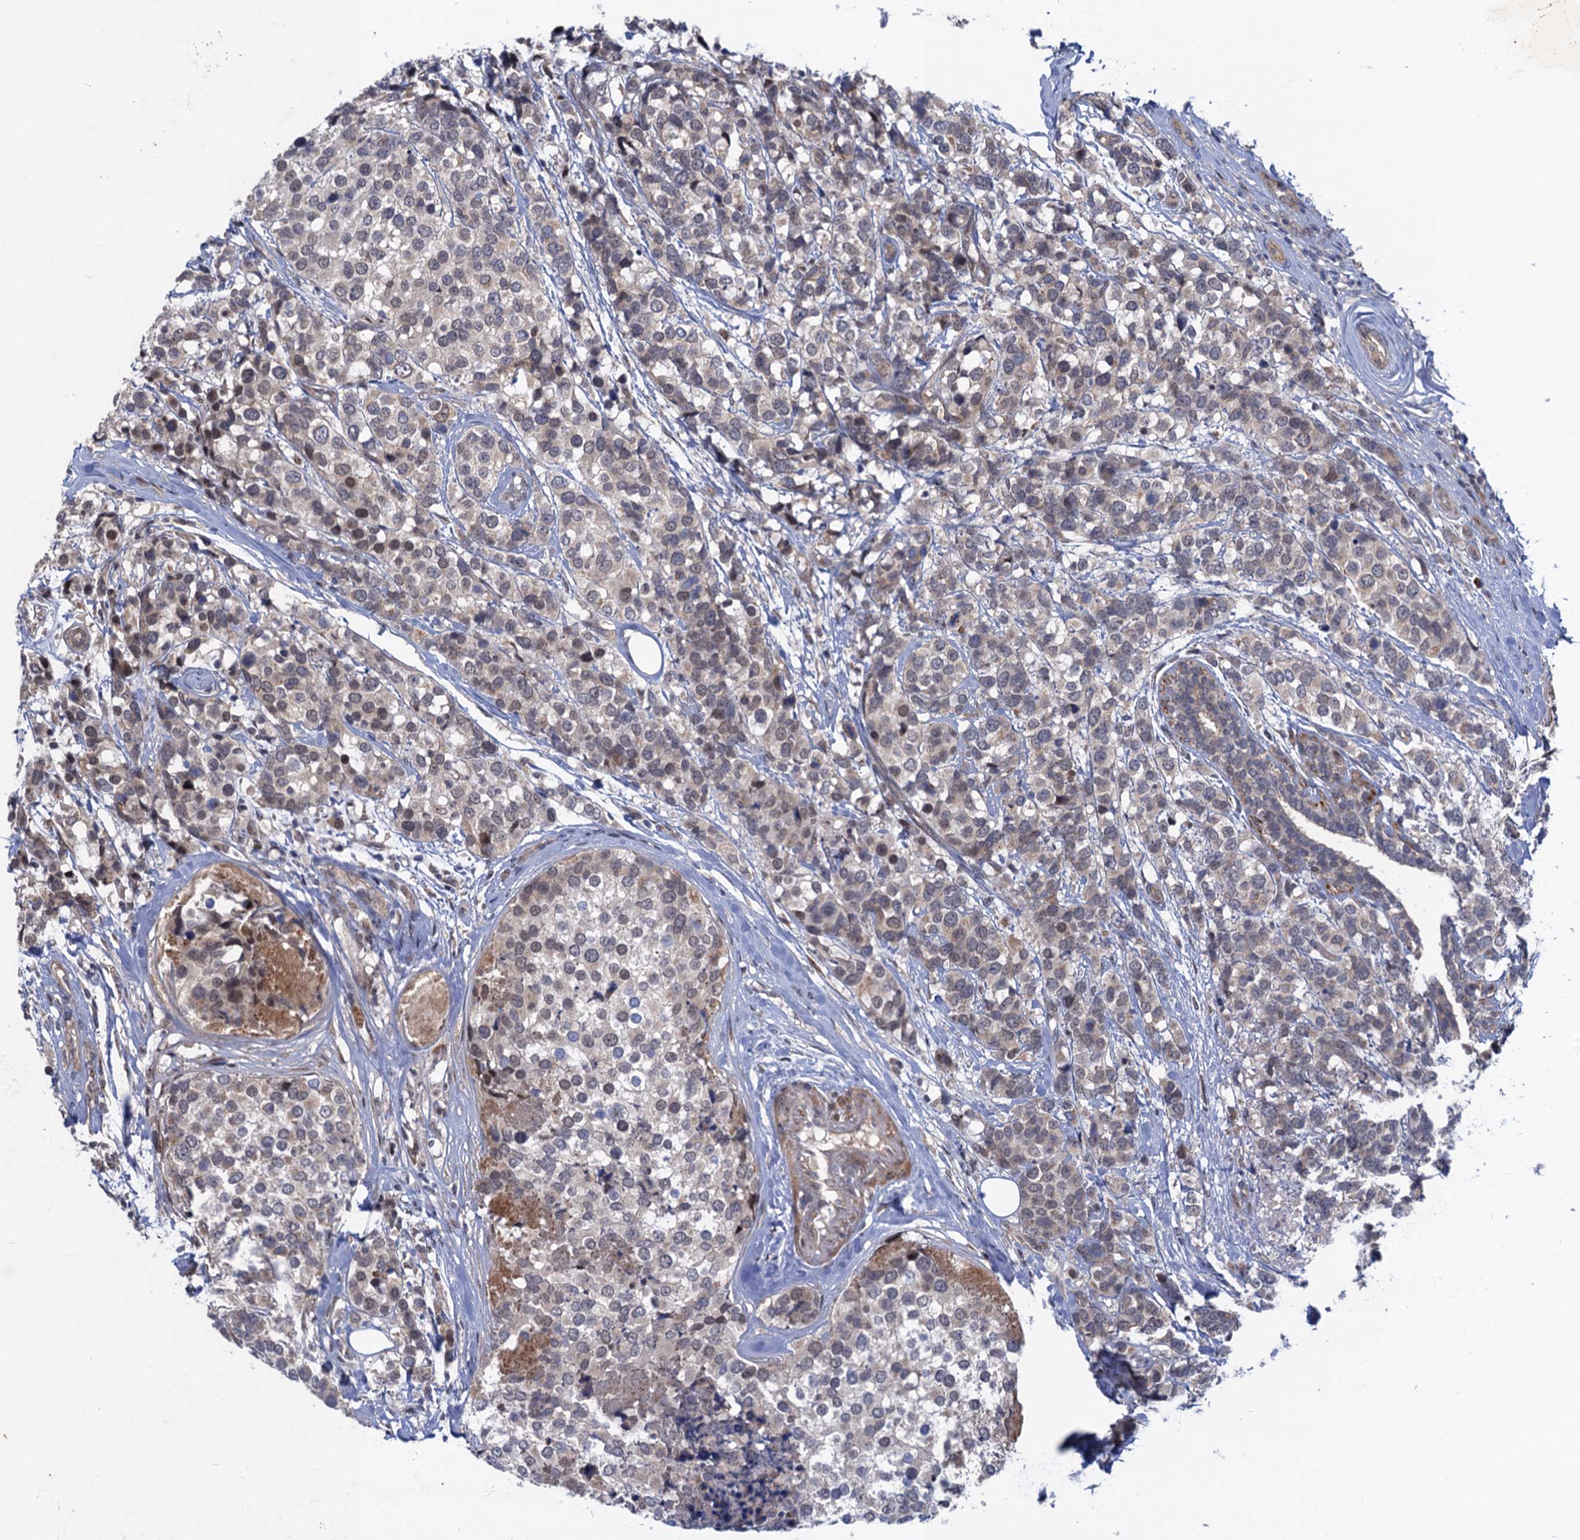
{"staining": {"intensity": "weak", "quantity": "25%-75%", "location": "cytoplasmic/membranous,nuclear"}, "tissue": "breast cancer", "cell_type": "Tumor cells", "image_type": "cancer", "snomed": [{"axis": "morphology", "description": "Lobular carcinoma"}, {"axis": "topography", "description": "Breast"}], "caption": "Human lobular carcinoma (breast) stained with a protein marker exhibits weak staining in tumor cells.", "gene": "NEK8", "patient": {"sex": "female", "age": 59}}